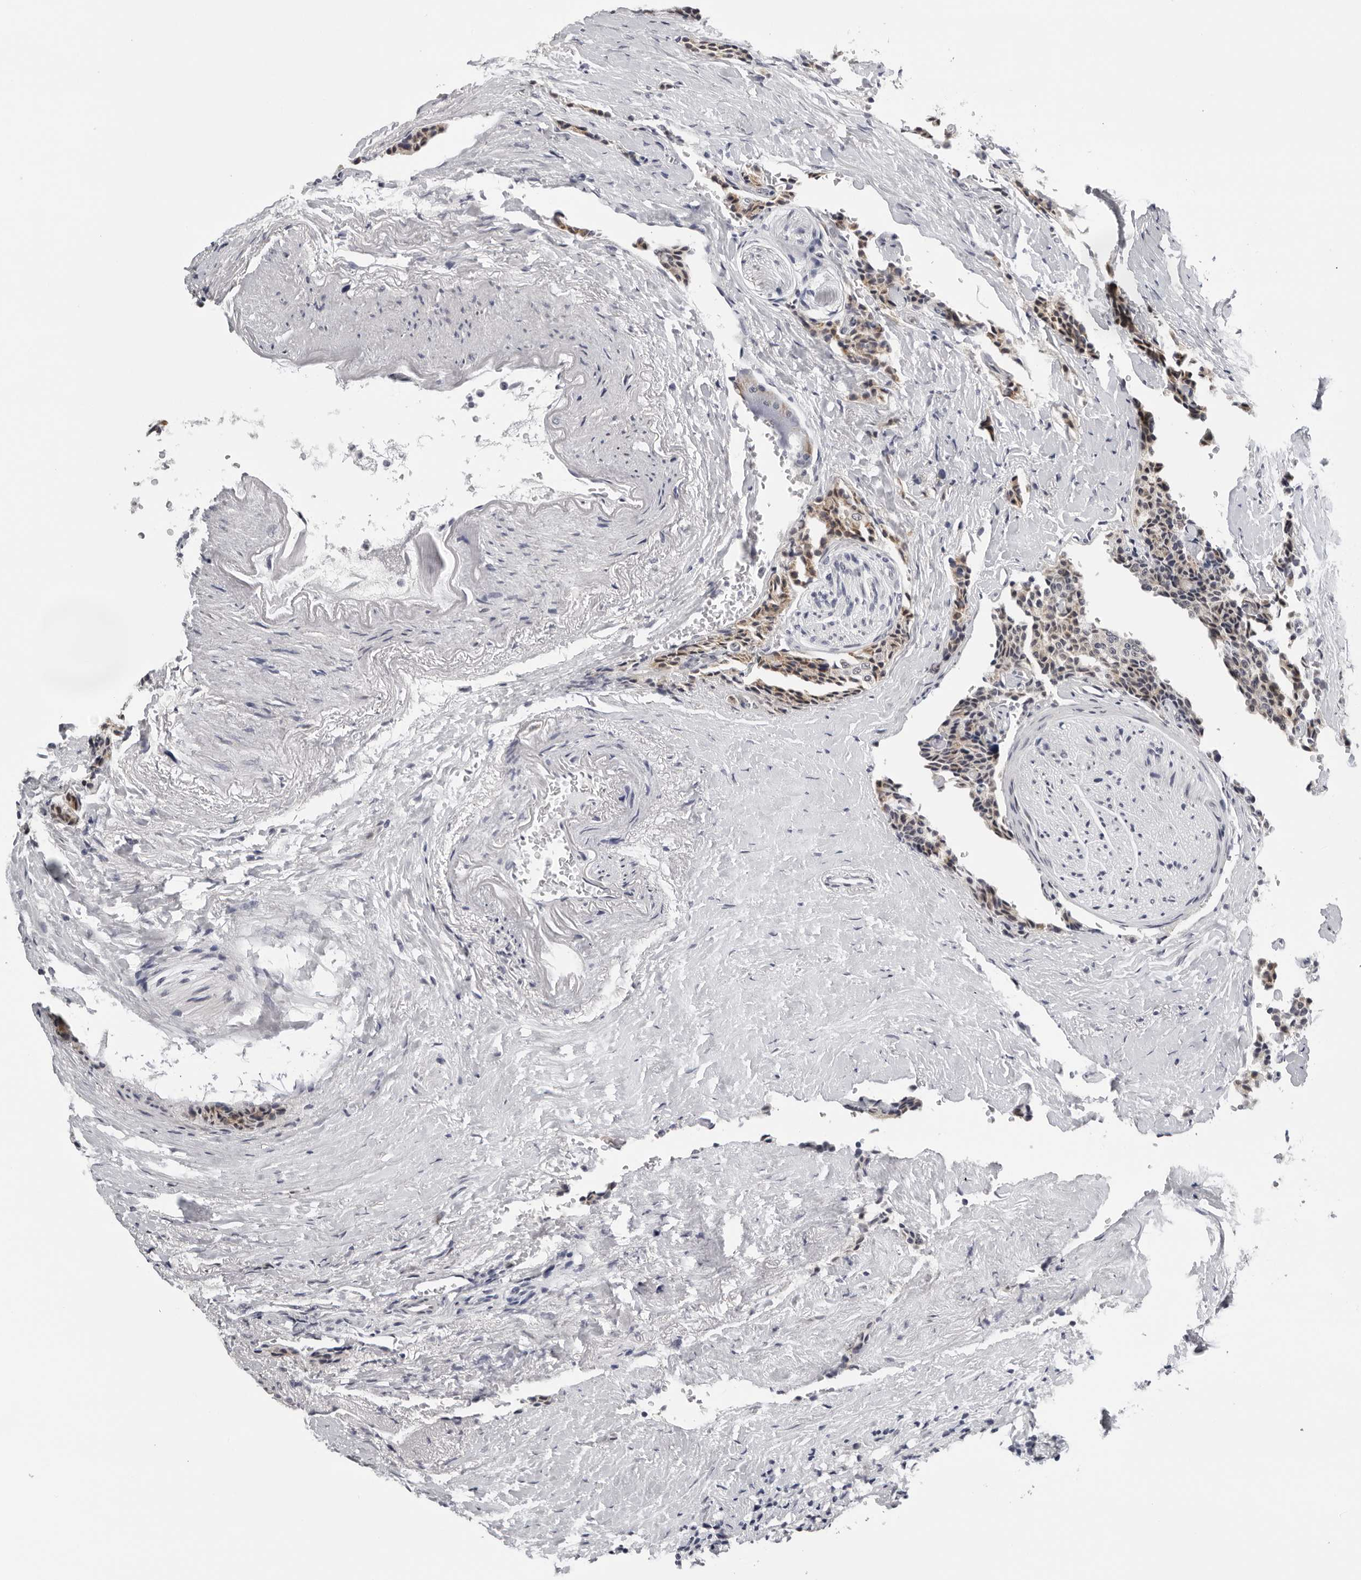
{"staining": {"intensity": "weak", "quantity": "25%-75%", "location": "cytoplasmic/membranous"}, "tissue": "carcinoid", "cell_type": "Tumor cells", "image_type": "cancer", "snomed": [{"axis": "morphology", "description": "Carcinoid, malignant, NOS"}, {"axis": "topography", "description": "Colon"}], "caption": "Immunohistochemical staining of malignant carcinoid displays weak cytoplasmic/membranous protein staining in about 25%-75% of tumor cells.", "gene": "CPT2", "patient": {"sex": "female", "age": 61}}